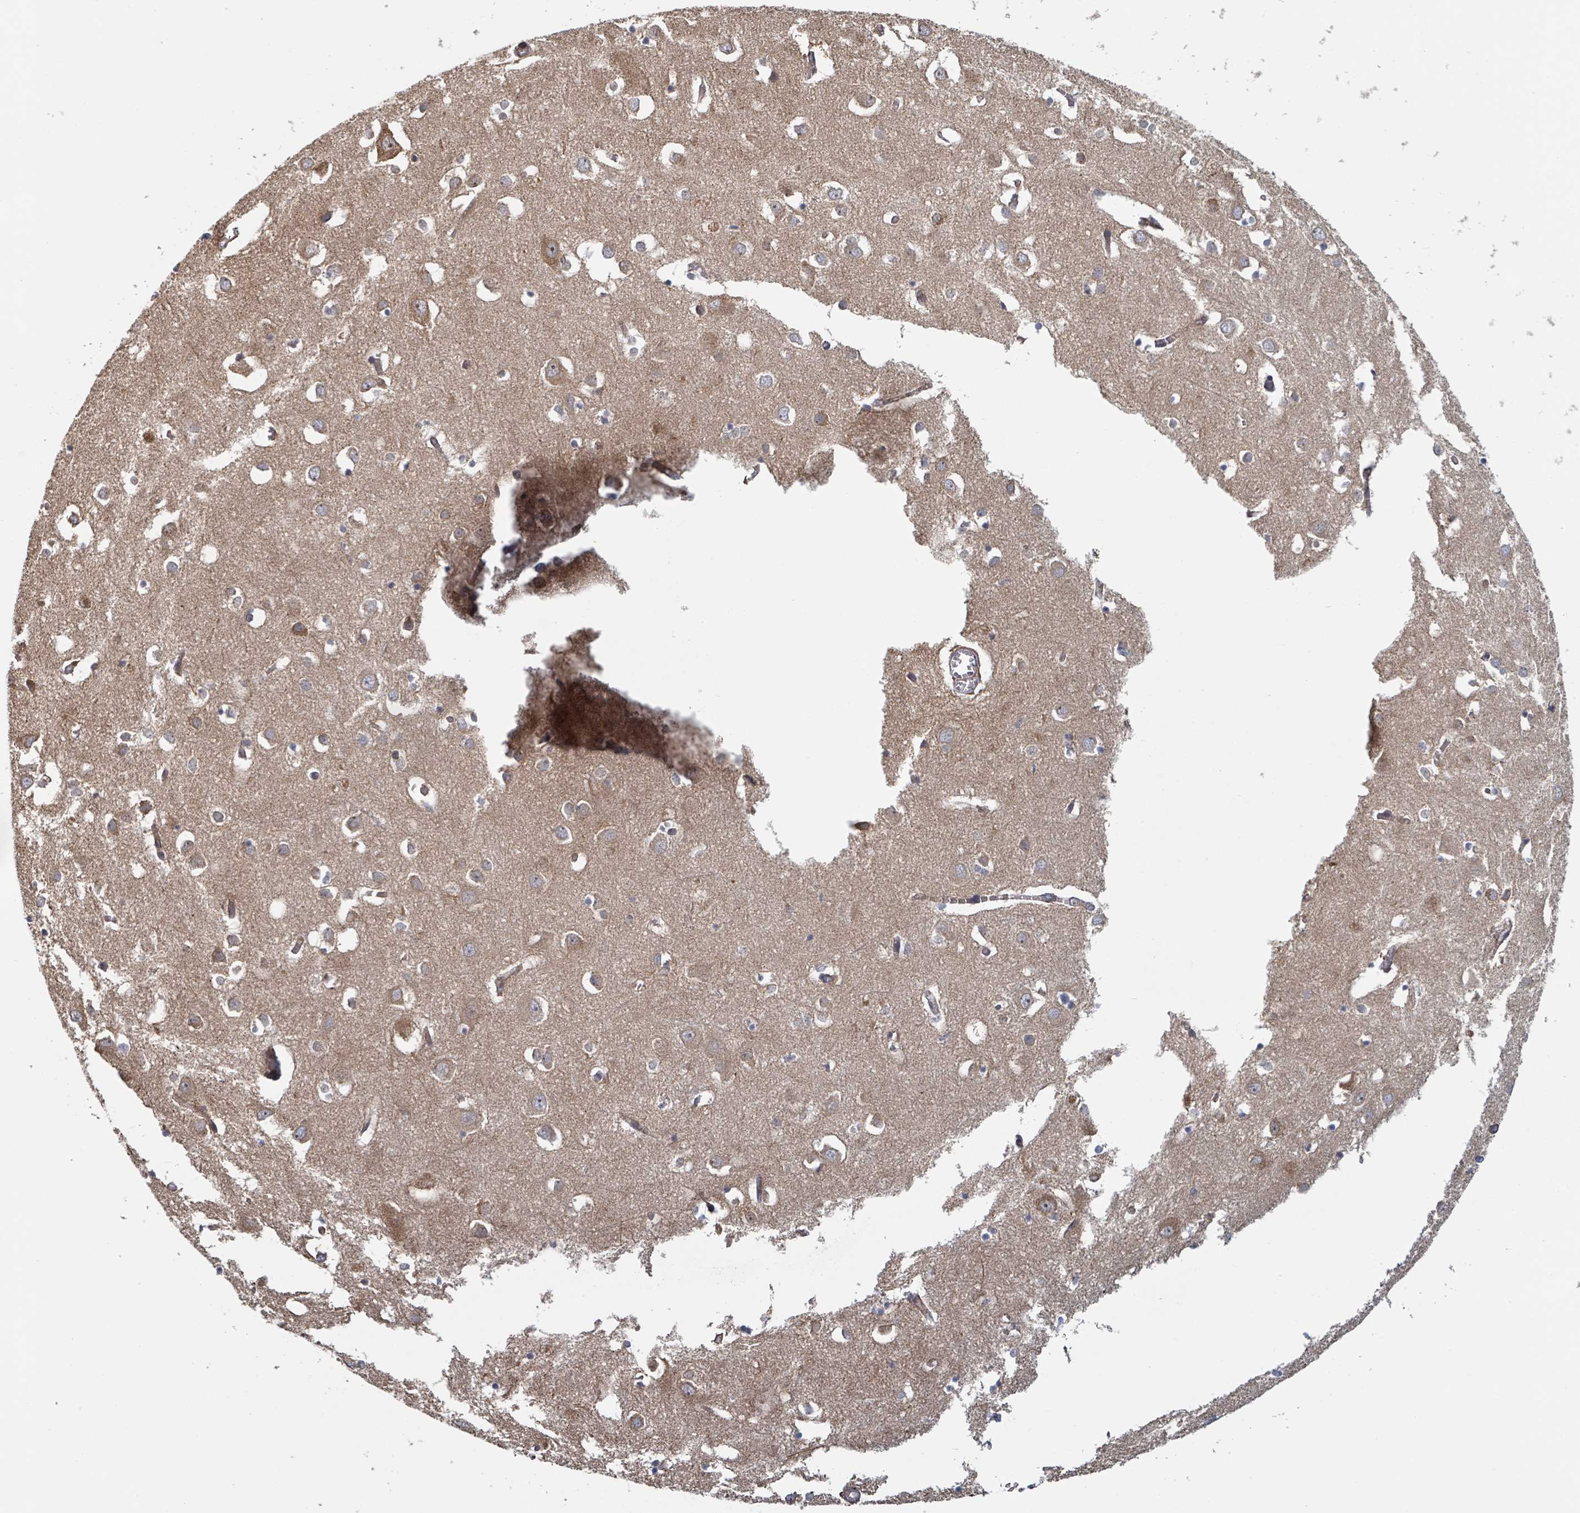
{"staining": {"intensity": "weak", "quantity": "25%-75%", "location": "cytoplasmic/membranous"}, "tissue": "cerebral cortex", "cell_type": "Endothelial cells", "image_type": "normal", "snomed": [{"axis": "morphology", "description": "Normal tissue, NOS"}, {"axis": "topography", "description": "Cerebral cortex"}], "caption": "A micrograph of cerebral cortex stained for a protein exhibits weak cytoplasmic/membranous brown staining in endothelial cells. (DAB (3,3'-diaminobenzidine) = brown stain, brightfield microscopy at high magnification).", "gene": "HIVEP1", "patient": {"sex": "male", "age": 70}}